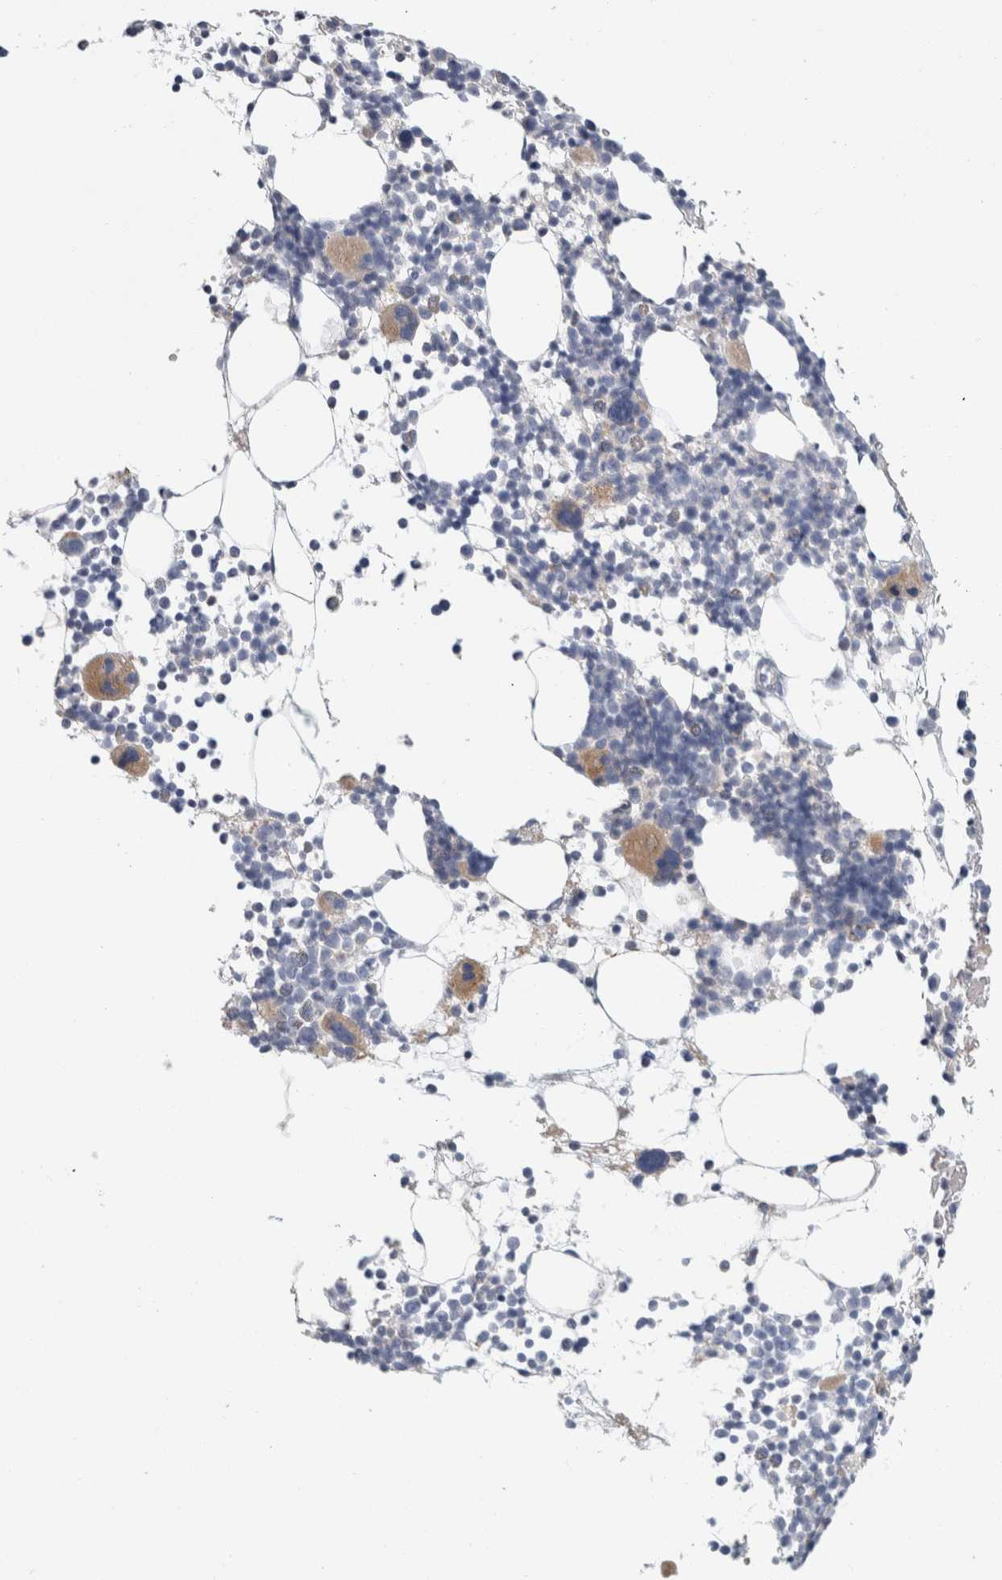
{"staining": {"intensity": "moderate", "quantity": "<25%", "location": "cytoplasmic/membranous"}, "tissue": "bone marrow", "cell_type": "Hematopoietic cells", "image_type": "normal", "snomed": [{"axis": "morphology", "description": "Normal tissue, NOS"}, {"axis": "morphology", "description": "Inflammation, NOS"}, {"axis": "topography", "description": "Bone marrow"}], "caption": "DAB (3,3'-diaminobenzidine) immunohistochemical staining of normal bone marrow shows moderate cytoplasmic/membranous protein positivity in approximately <25% of hematopoietic cells.", "gene": "CD55", "patient": {"sex": "male", "age": 78}}